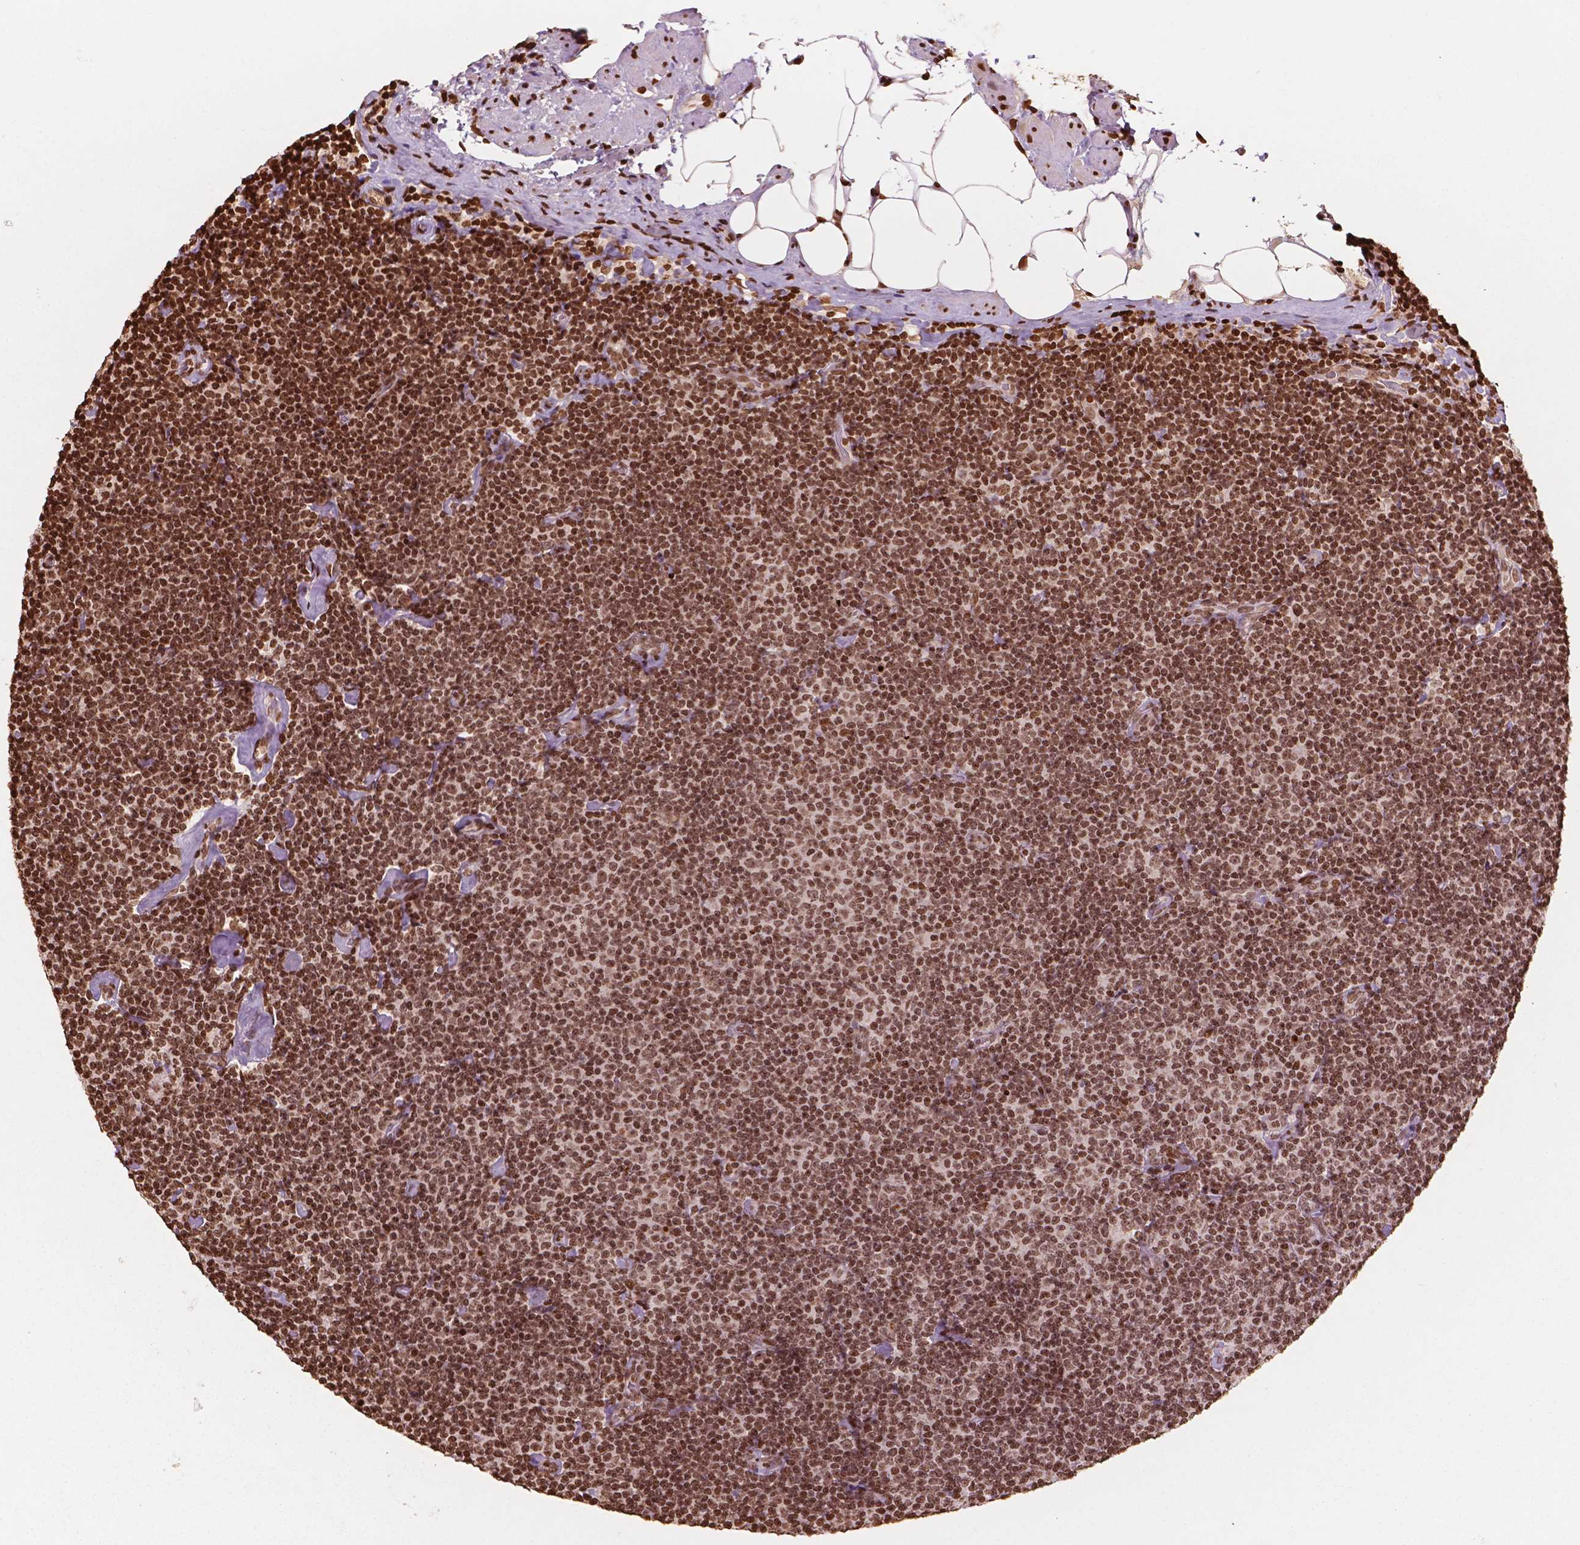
{"staining": {"intensity": "strong", "quantity": ">75%", "location": "nuclear"}, "tissue": "lymphoma", "cell_type": "Tumor cells", "image_type": "cancer", "snomed": [{"axis": "morphology", "description": "Malignant lymphoma, non-Hodgkin's type, Low grade"}, {"axis": "topography", "description": "Lymph node"}], "caption": "DAB (3,3'-diaminobenzidine) immunohistochemical staining of human lymphoma displays strong nuclear protein expression in about >75% of tumor cells.", "gene": "H3C7", "patient": {"sex": "male", "age": 81}}